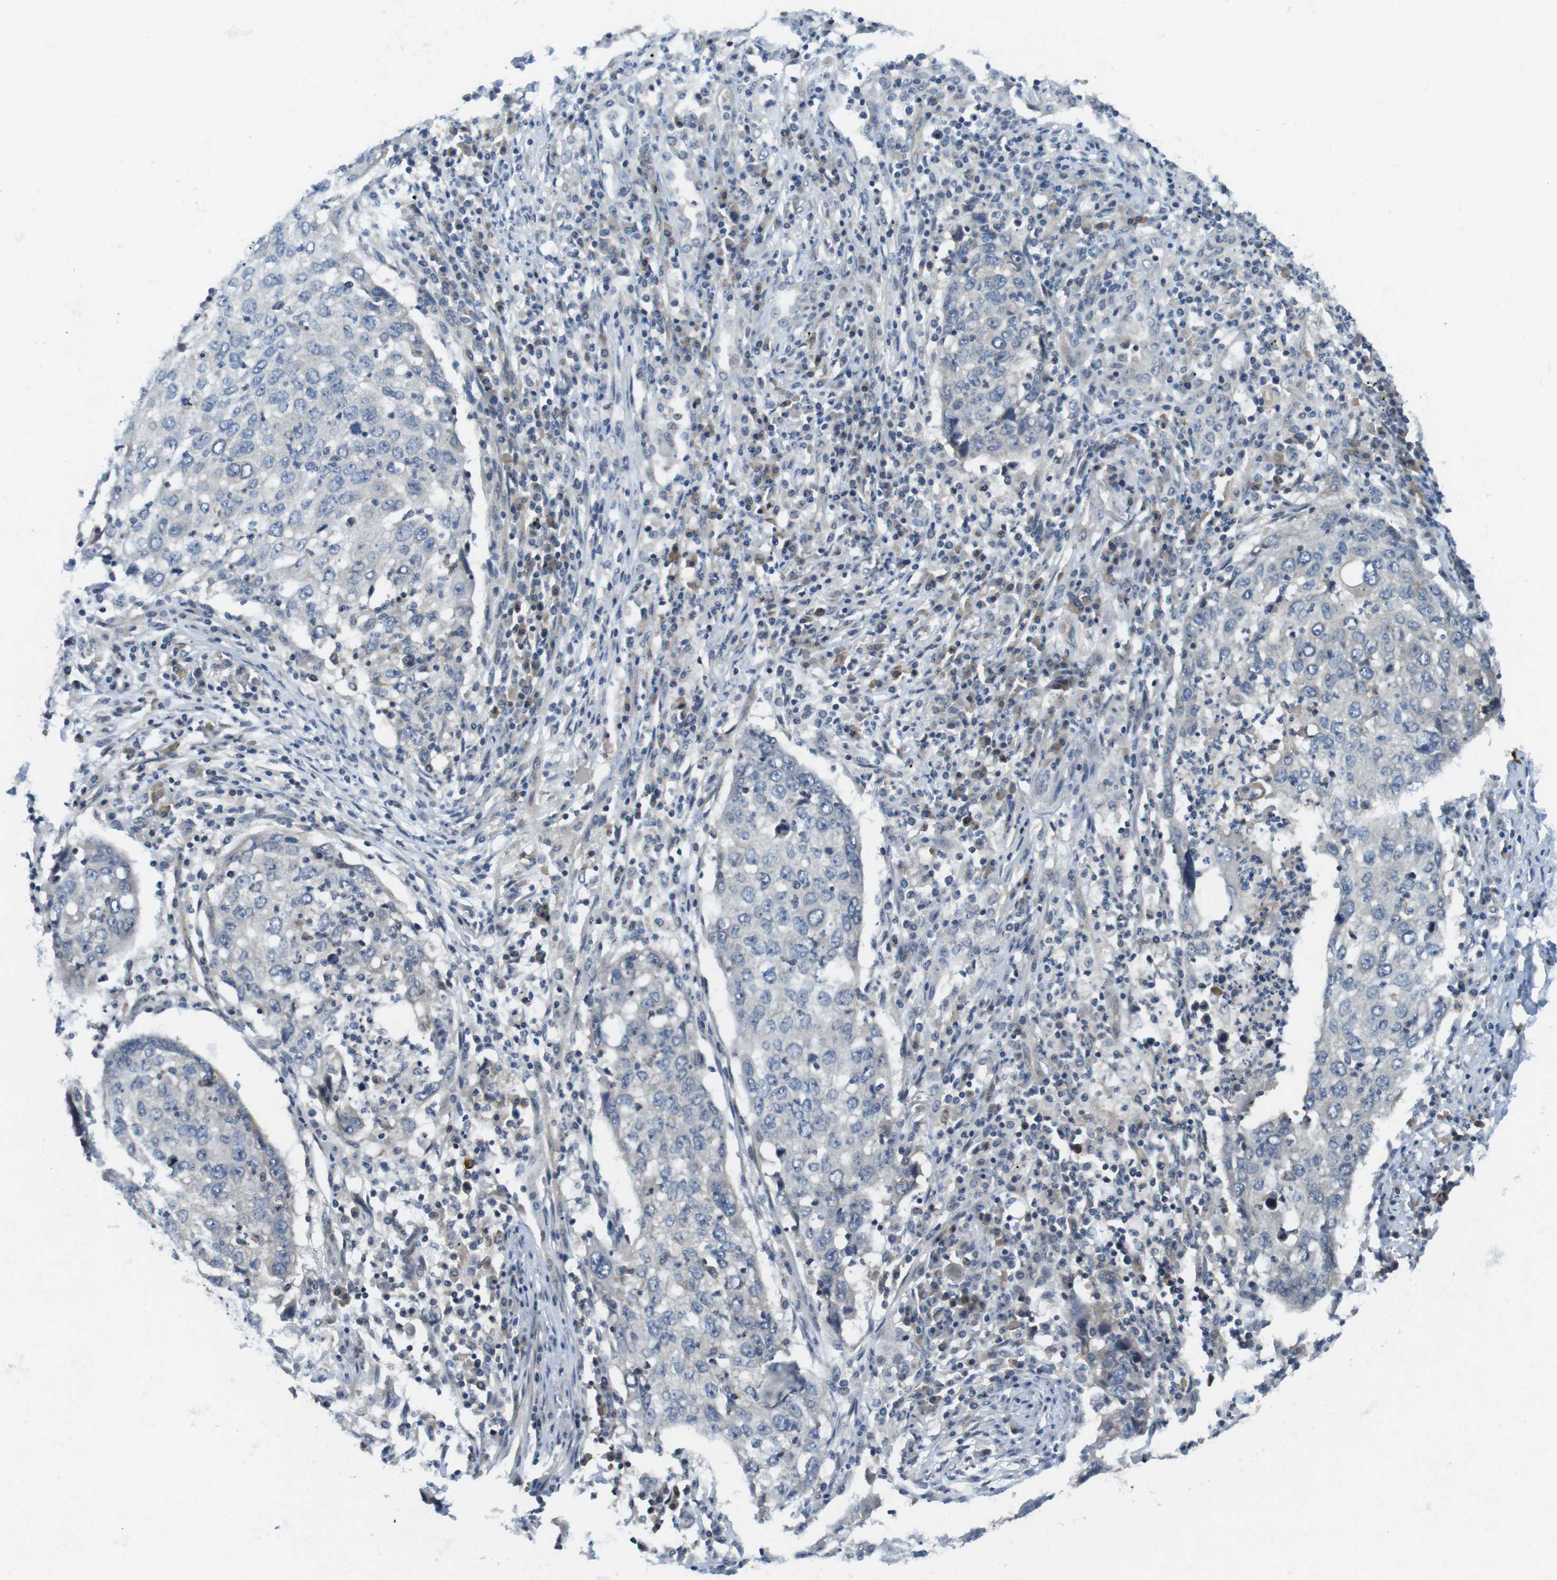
{"staining": {"intensity": "negative", "quantity": "none", "location": "none"}, "tissue": "lung cancer", "cell_type": "Tumor cells", "image_type": "cancer", "snomed": [{"axis": "morphology", "description": "Squamous cell carcinoma, NOS"}, {"axis": "topography", "description": "Lung"}], "caption": "Immunohistochemistry micrograph of lung cancer stained for a protein (brown), which exhibits no expression in tumor cells.", "gene": "SUGT1", "patient": {"sex": "female", "age": 63}}